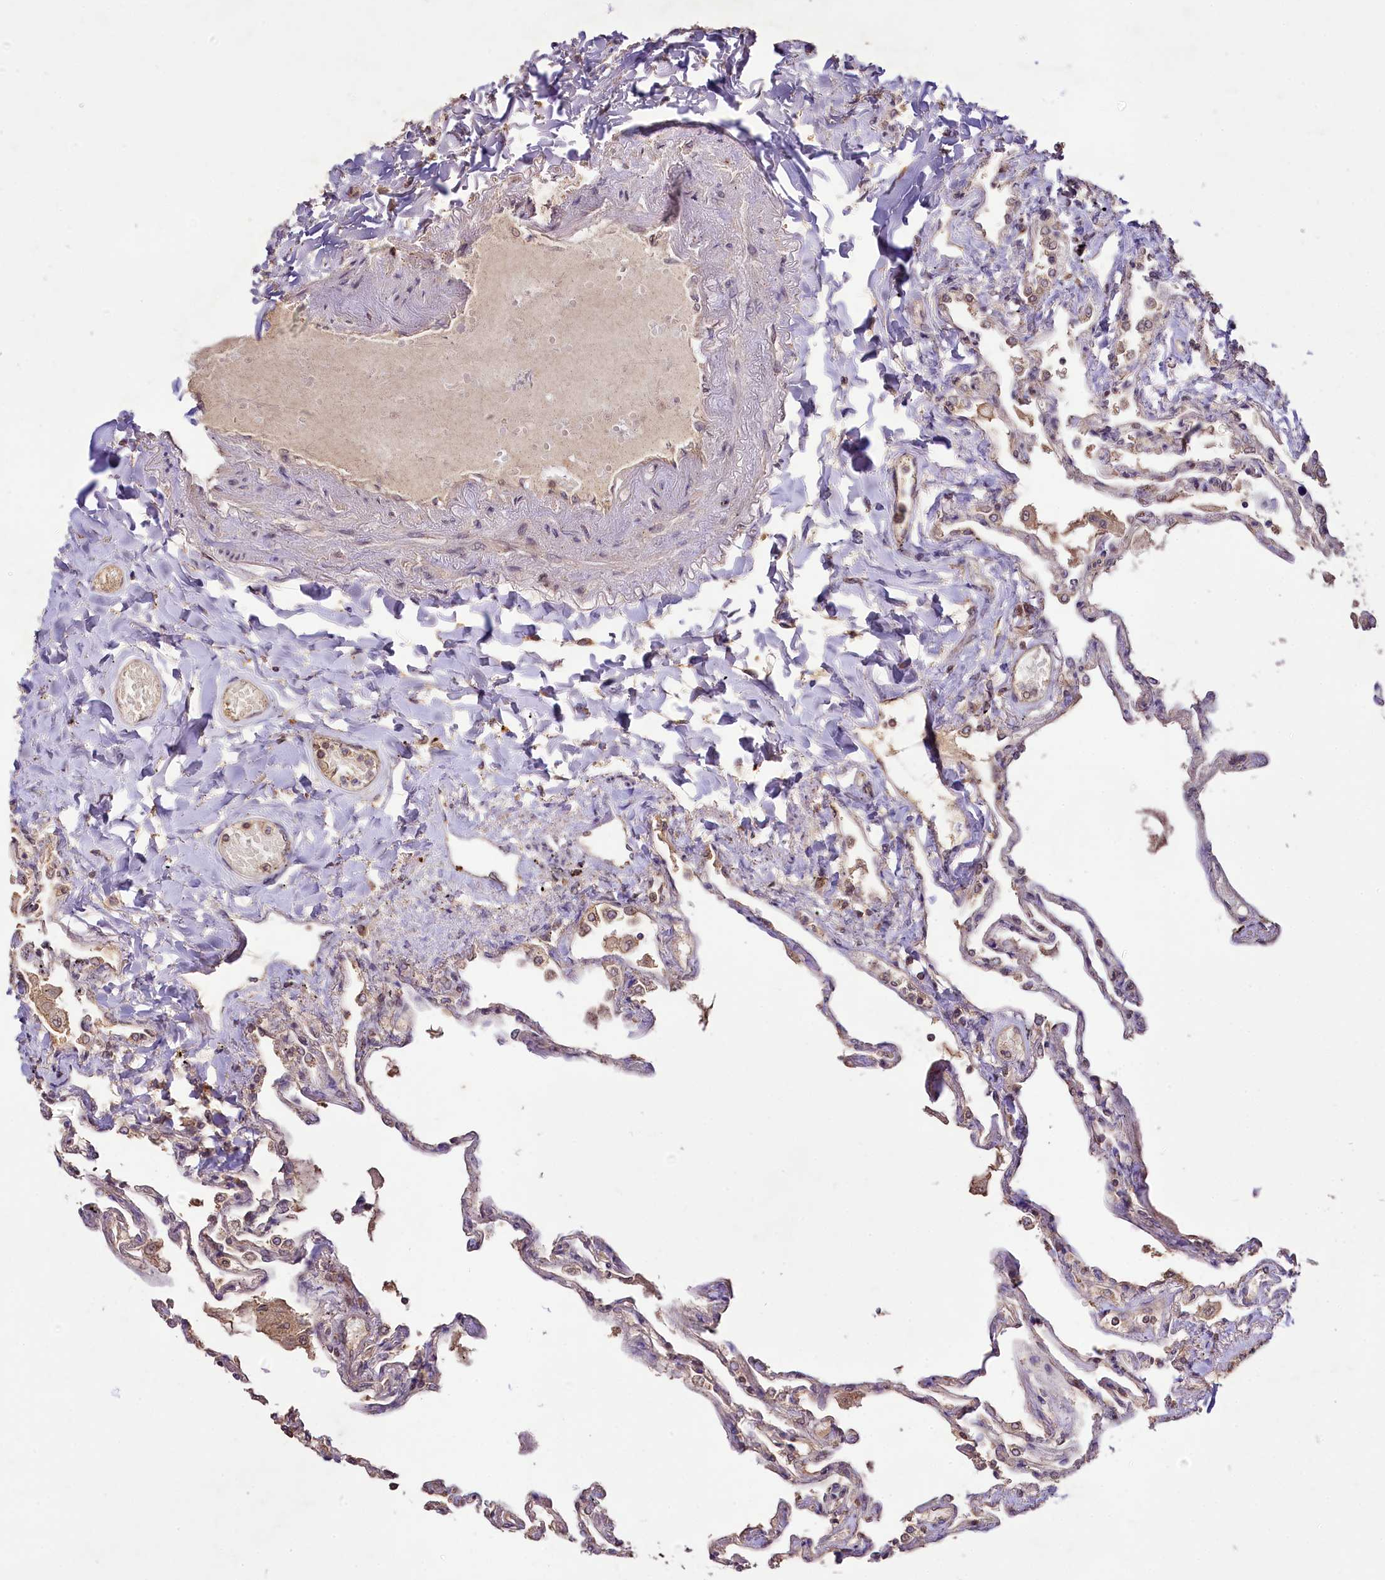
{"staining": {"intensity": "moderate", "quantity": "25%-75%", "location": "cytoplasmic/membranous,nuclear"}, "tissue": "lung", "cell_type": "Alveolar cells", "image_type": "normal", "snomed": [{"axis": "morphology", "description": "Normal tissue, NOS"}, {"axis": "topography", "description": "Lung"}], "caption": "A photomicrograph of lung stained for a protein shows moderate cytoplasmic/membranous,nuclear brown staining in alveolar cells. (Stains: DAB (3,3'-diaminobenzidine) in brown, nuclei in blue, Microscopy: brightfield microscopy at high magnification).", "gene": "RRP8", "patient": {"sex": "female", "age": 67}}